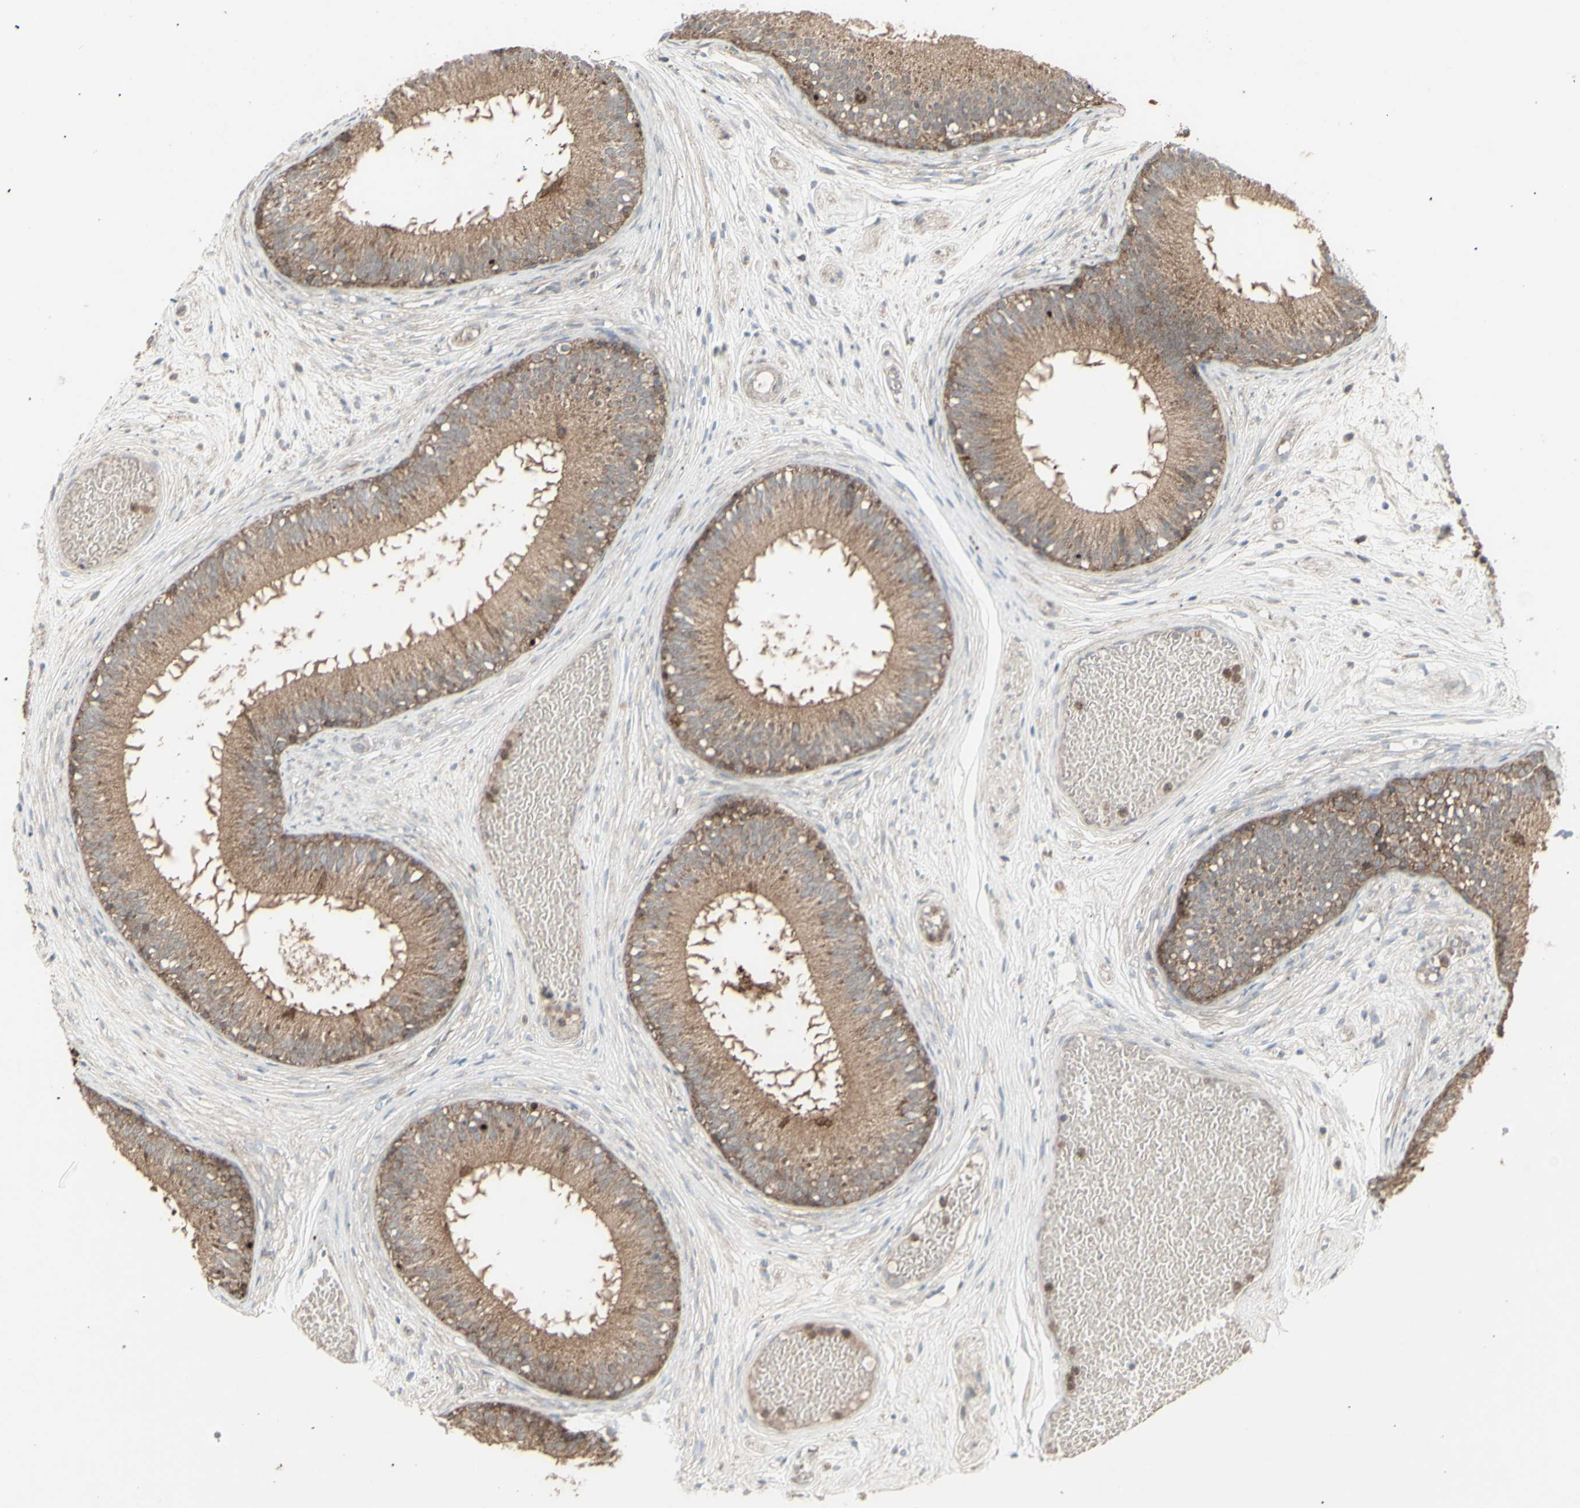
{"staining": {"intensity": "strong", "quantity": ">75%", "location": "cytoplasmic/membranous"}, "tissue": "epididymis", "cell_type": "Glandular cells", "image_type": "normal", "snomed": [{"axis": "morphology", "description": "Normal tissue, NOS"}, {"axis": "morphology", "description": "Atrophy, NOS"}, {"axis": "topography", "description": "Testis"}, {"axis": "topography", "description": "Epididymis"}], "caption": "DAB immunohistochemical staining of unremarkable epididymis exhibits strong cytoplasmic/membranous protein expression in about >75% of glandular cells.", "gene": "RNASEL", "patient": {"sex": "male", "age": 18}}